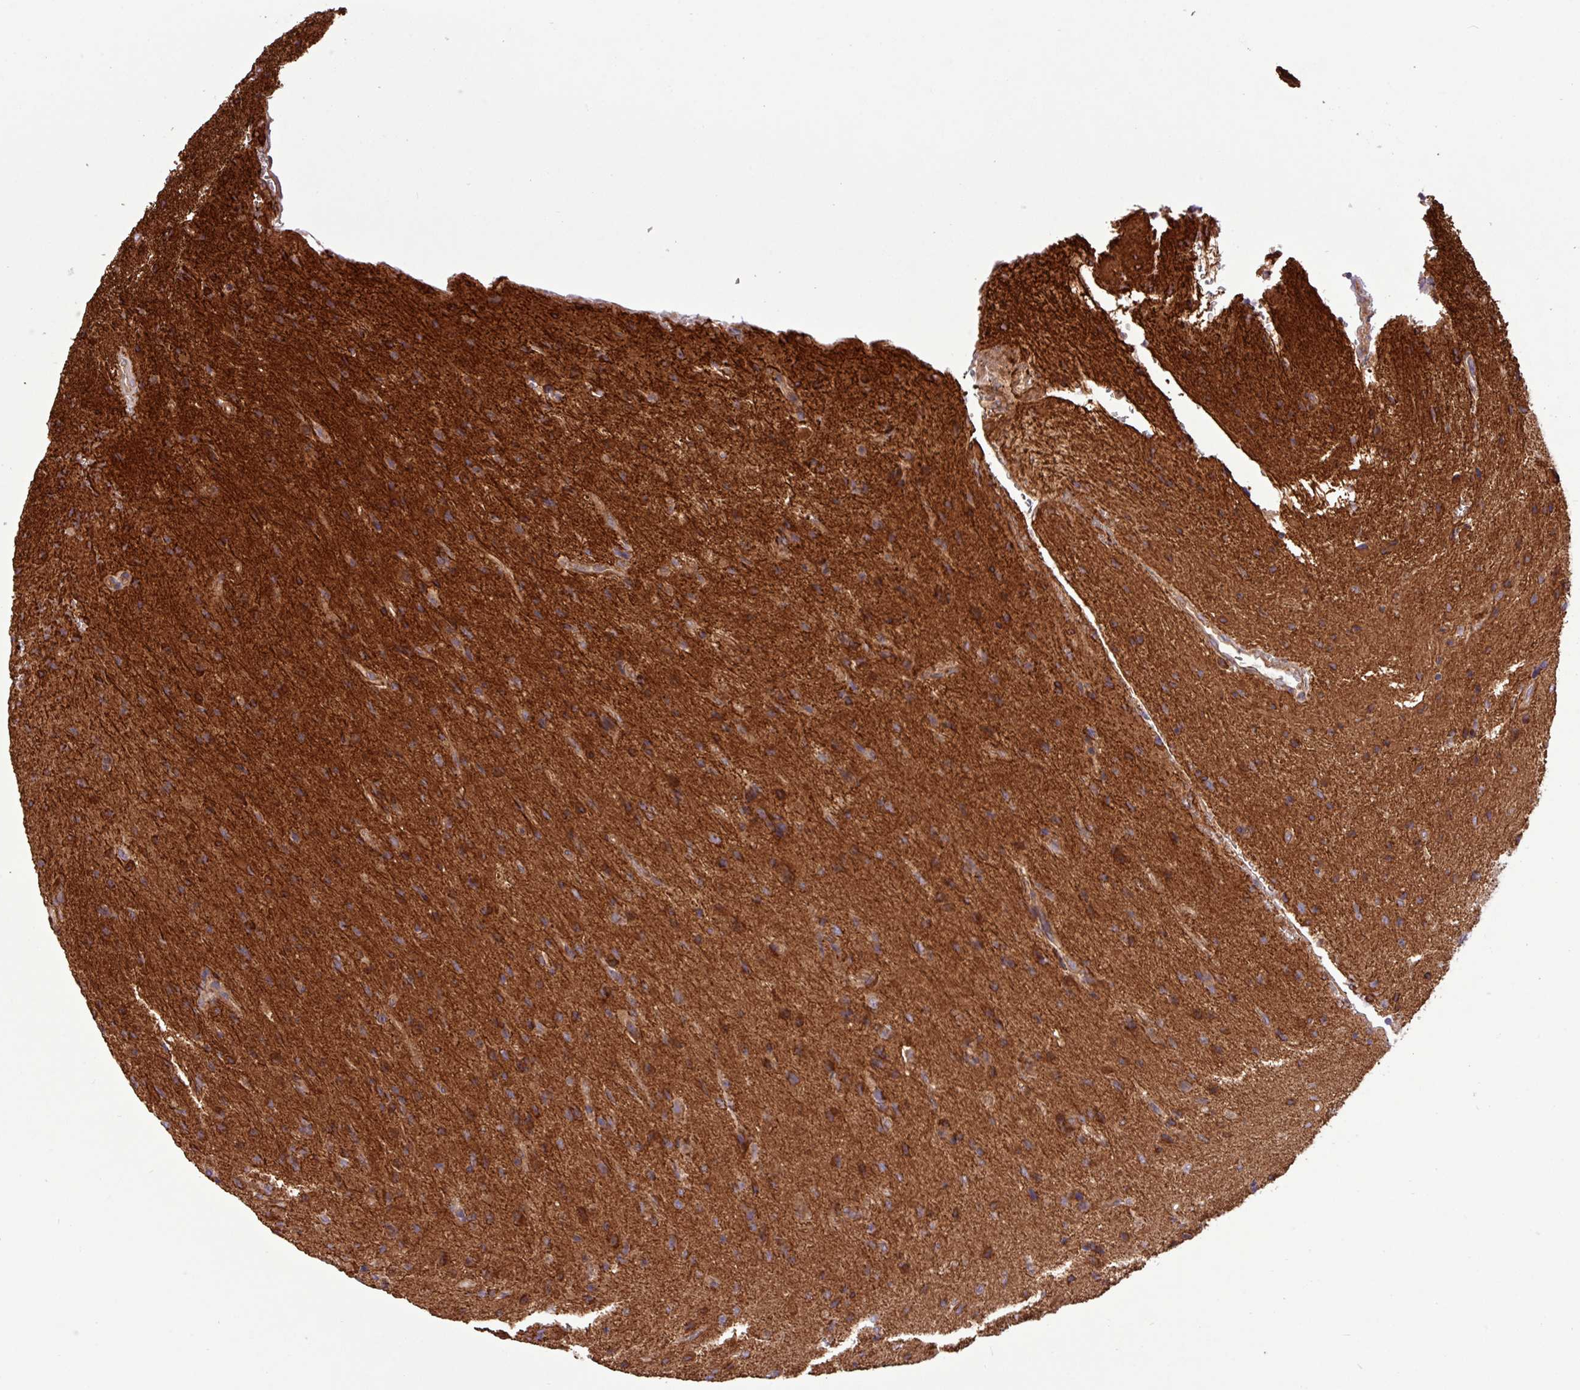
{"staining": {"intensity": "strong", "quantity": "25%-75%", "location": "cytoplasmic/membranous"}, "tissue": "glioma", "cell_type": "Tumor cells", "image_type": "cancer", "snomed": [{"axis": "morphology", "description": "Glioma, malignant, High grade"}, {"axis": "topography", "description": "Brain"}], "caption": "Glioma was stained to show a protein in brown. There is high levels of strong cytoplasmic/membranous expression in about 25%-75% of tumor cells.", "gene": "RAB19", "patient": {"sex": "male", "age": 36}}